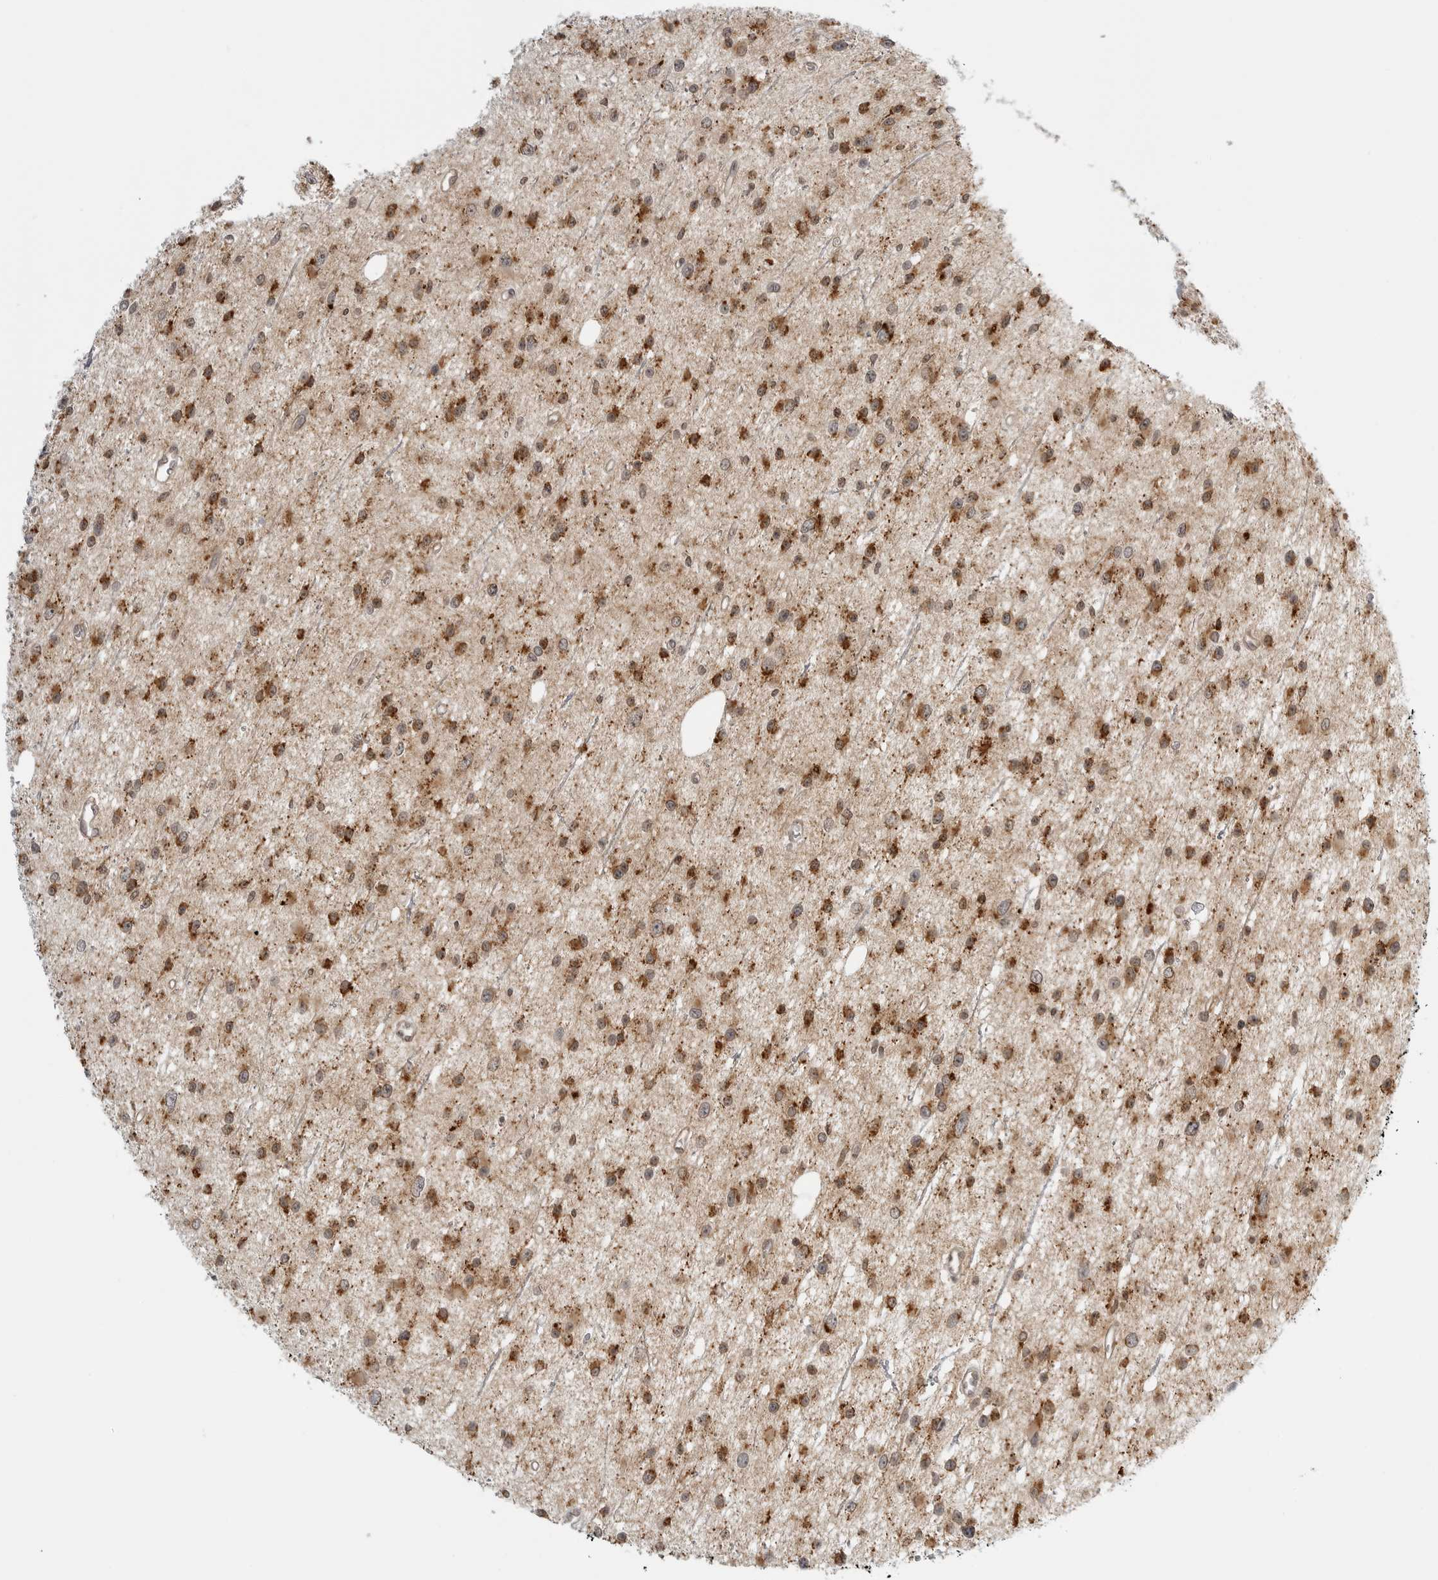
{"staining": {"intensity": "strong", "quantity": ">75%", "location": "cytoplasmic/membranous"}, "tissue": "glioma", "cell_type": "Tumor cells", "image_type": "cancer", "snomed": [{"axis": "morphology", "description": "Glioma, malignant, Low grade"}, {"axis": "topography", "description": "Cerebral cortex"}], "caption": "This histopathology image demonstrates glioma stained with immunohistochemistry to label a protein in brown. The cytoplasmic/membranous of tumor cells show strong positivity for the protein. Nuclei are counter-stained blue.", "gene": "PEX2", "patient": {"sex": "female", "age": 39}}